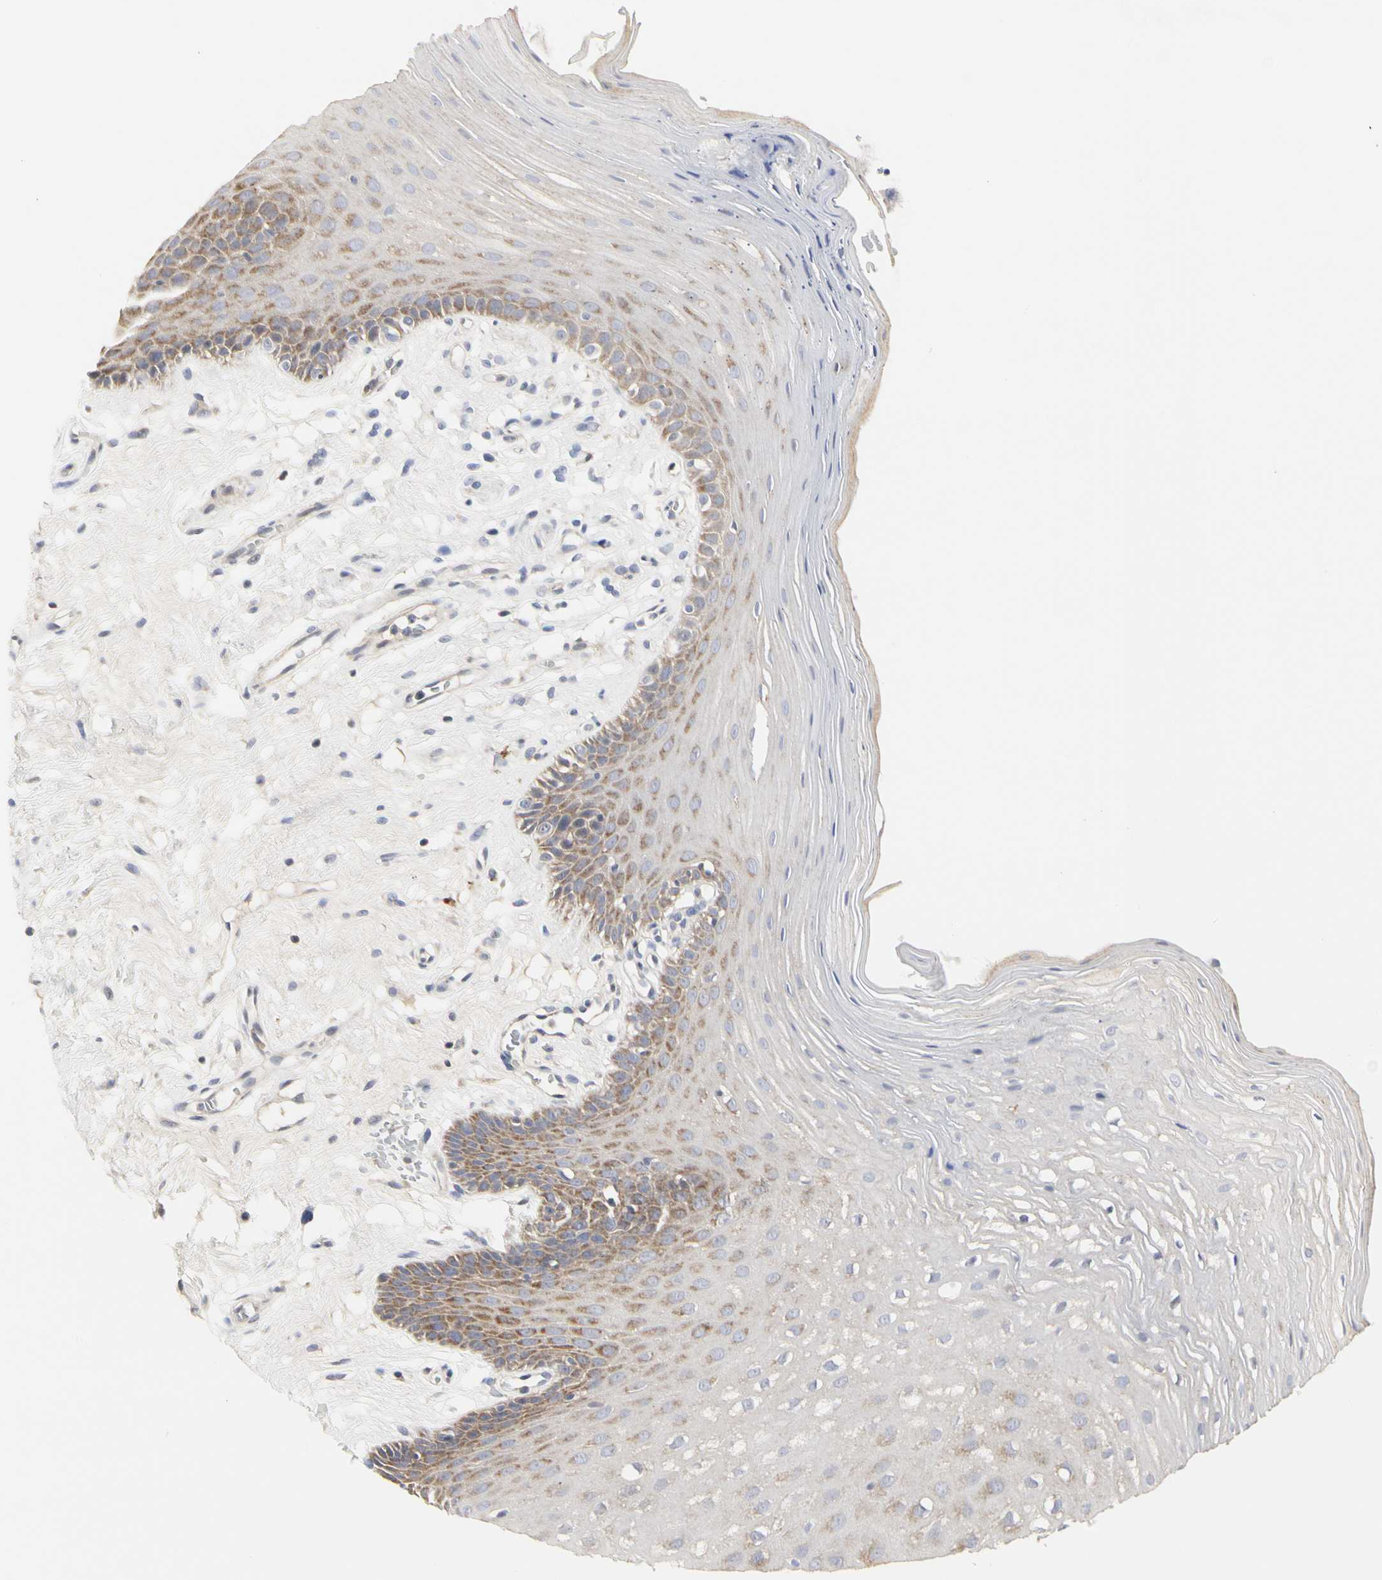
{"staining": {"intensity": "moderate", "quantity": "25%-75%", "location": "cytoplasmic/membranous"}, "tissue": "oral mucosa", "cell_type": "Squamous epithelial cells", "image_type": "normal", "snomed": [{"axis": "morphology", "description": "Normal tissue, NOS"}, {"axis": "morphology", "description": "Squamous cell carcinoma, NOS"}, {"axis": "topography", "description": "Skeletal muscle"}, {"axis": "topography", "description": "Oral tissue"}, {"axis": "topography", "description": "Head-Neck"}], "caption": "Oral mucosa stained with immunohistochemistry (IHC) demonstrates moderate cytoplasmic/membranous staining in about 25%-75% of squamous epithelial cells. The staining was performed using DAB, with brown indicating positive protein expression. Nuclei are stained blue with hematoxylin.", "gene": "SHANK2", "patient": {"sex": "male", "age": 71}}